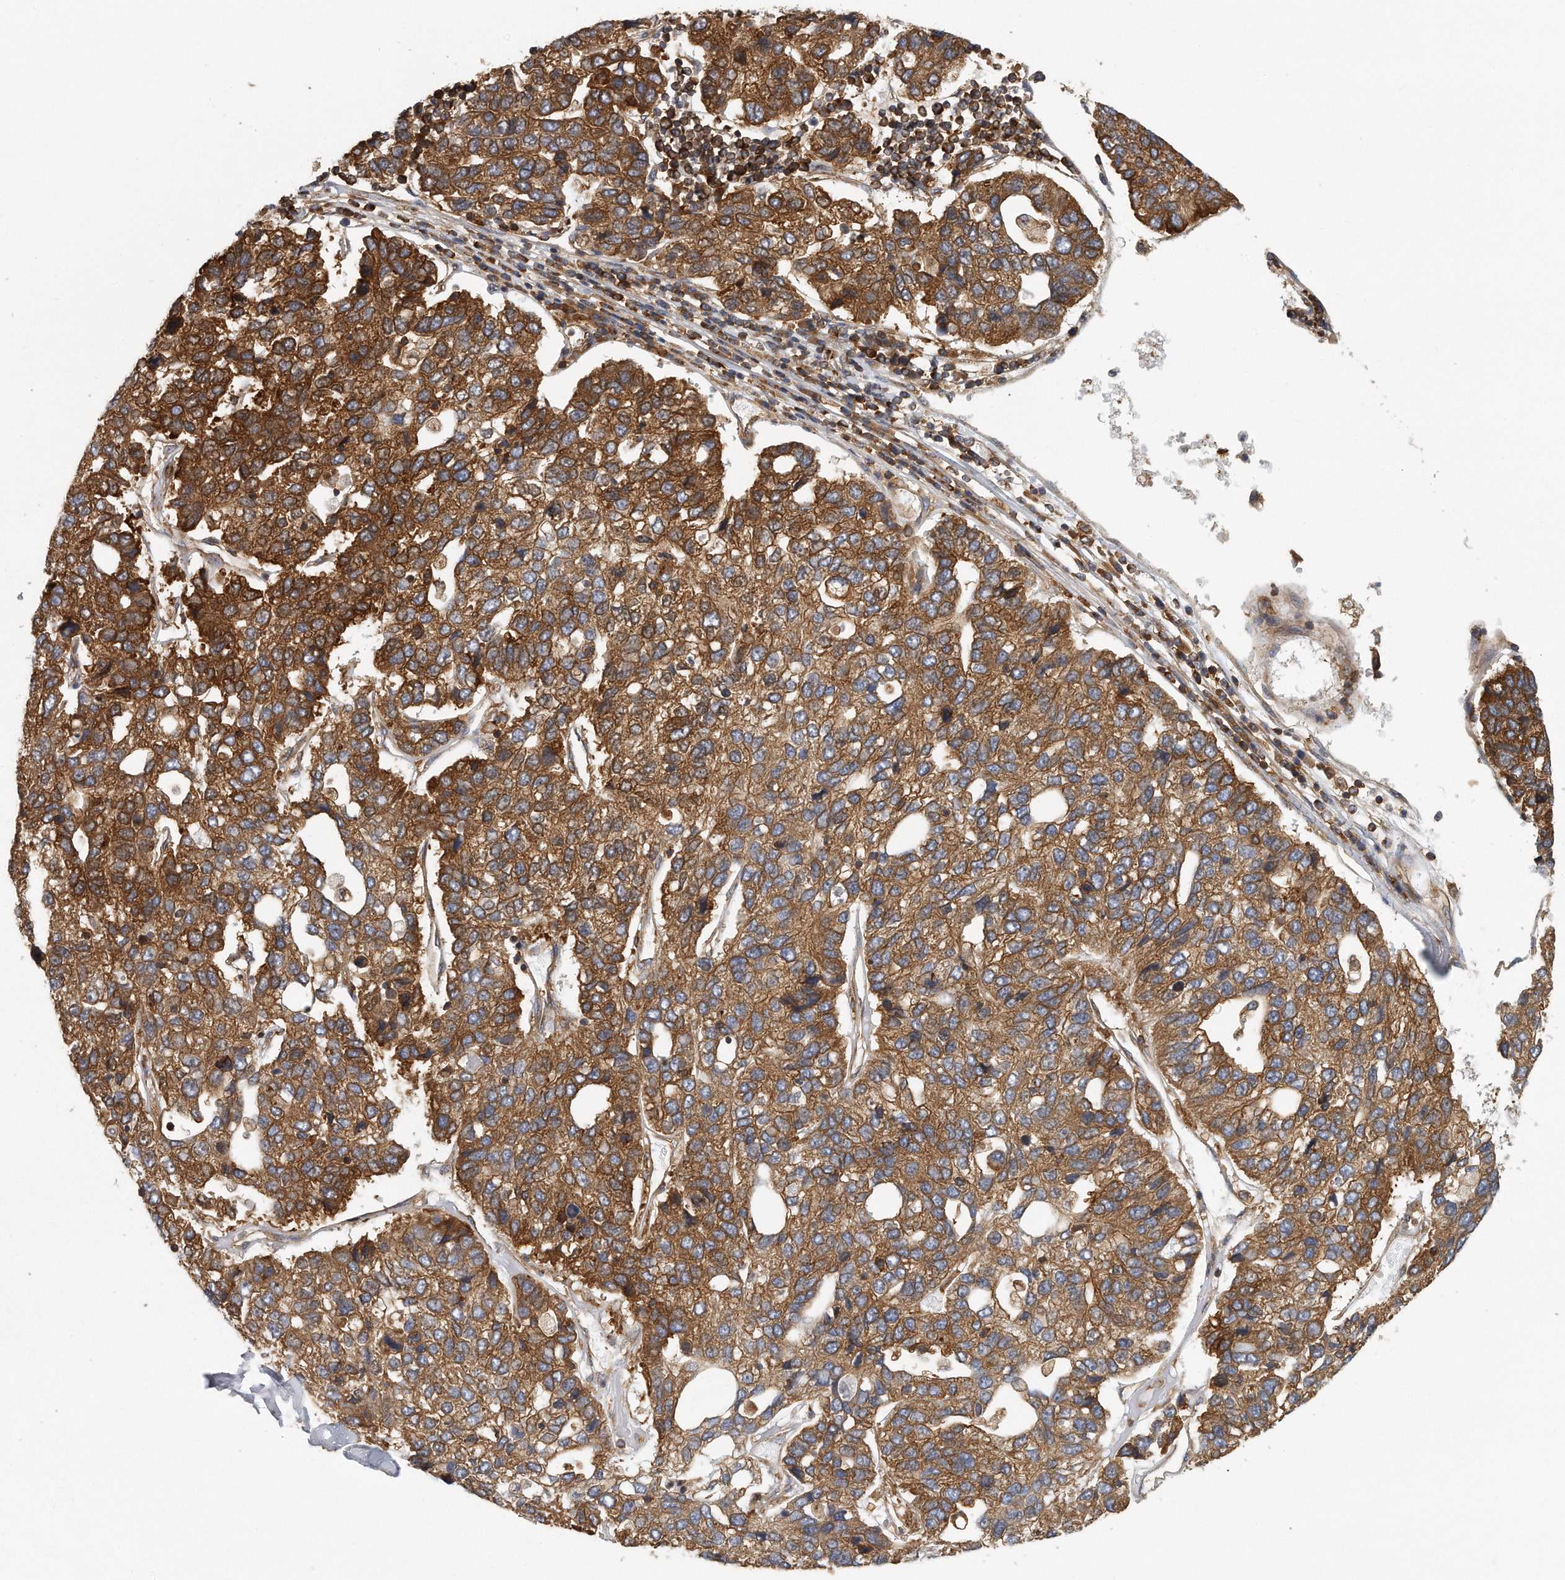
{"staining": {"intensity": "strong", "quantity": ">75%", "location": "cytoplasmic/membranous"}, "tissue": "pancreatic cancer", "cell_type": "Tumor cells", "image_type": "cancer", "snomed": [{"axis": "morphology", "description": "Adenocarcinoma, NOS"}, {"axis": "topography", "description": "Pancreas"}], "caption": "IHC staining of pancreatic cancer (adenocarcinoma), which reveals high levels of strong cytoplasmic/membranous expression in approximately >75% of tumor cells indicating strong cytoplasmic/membranous protein expression. The staining was performed using DAB (brown) for protein detection and nuclei were counterstained in hematoxylin (blue).", "gene": "EIF3I", "patient": {"sex": "female", "age": 61}}